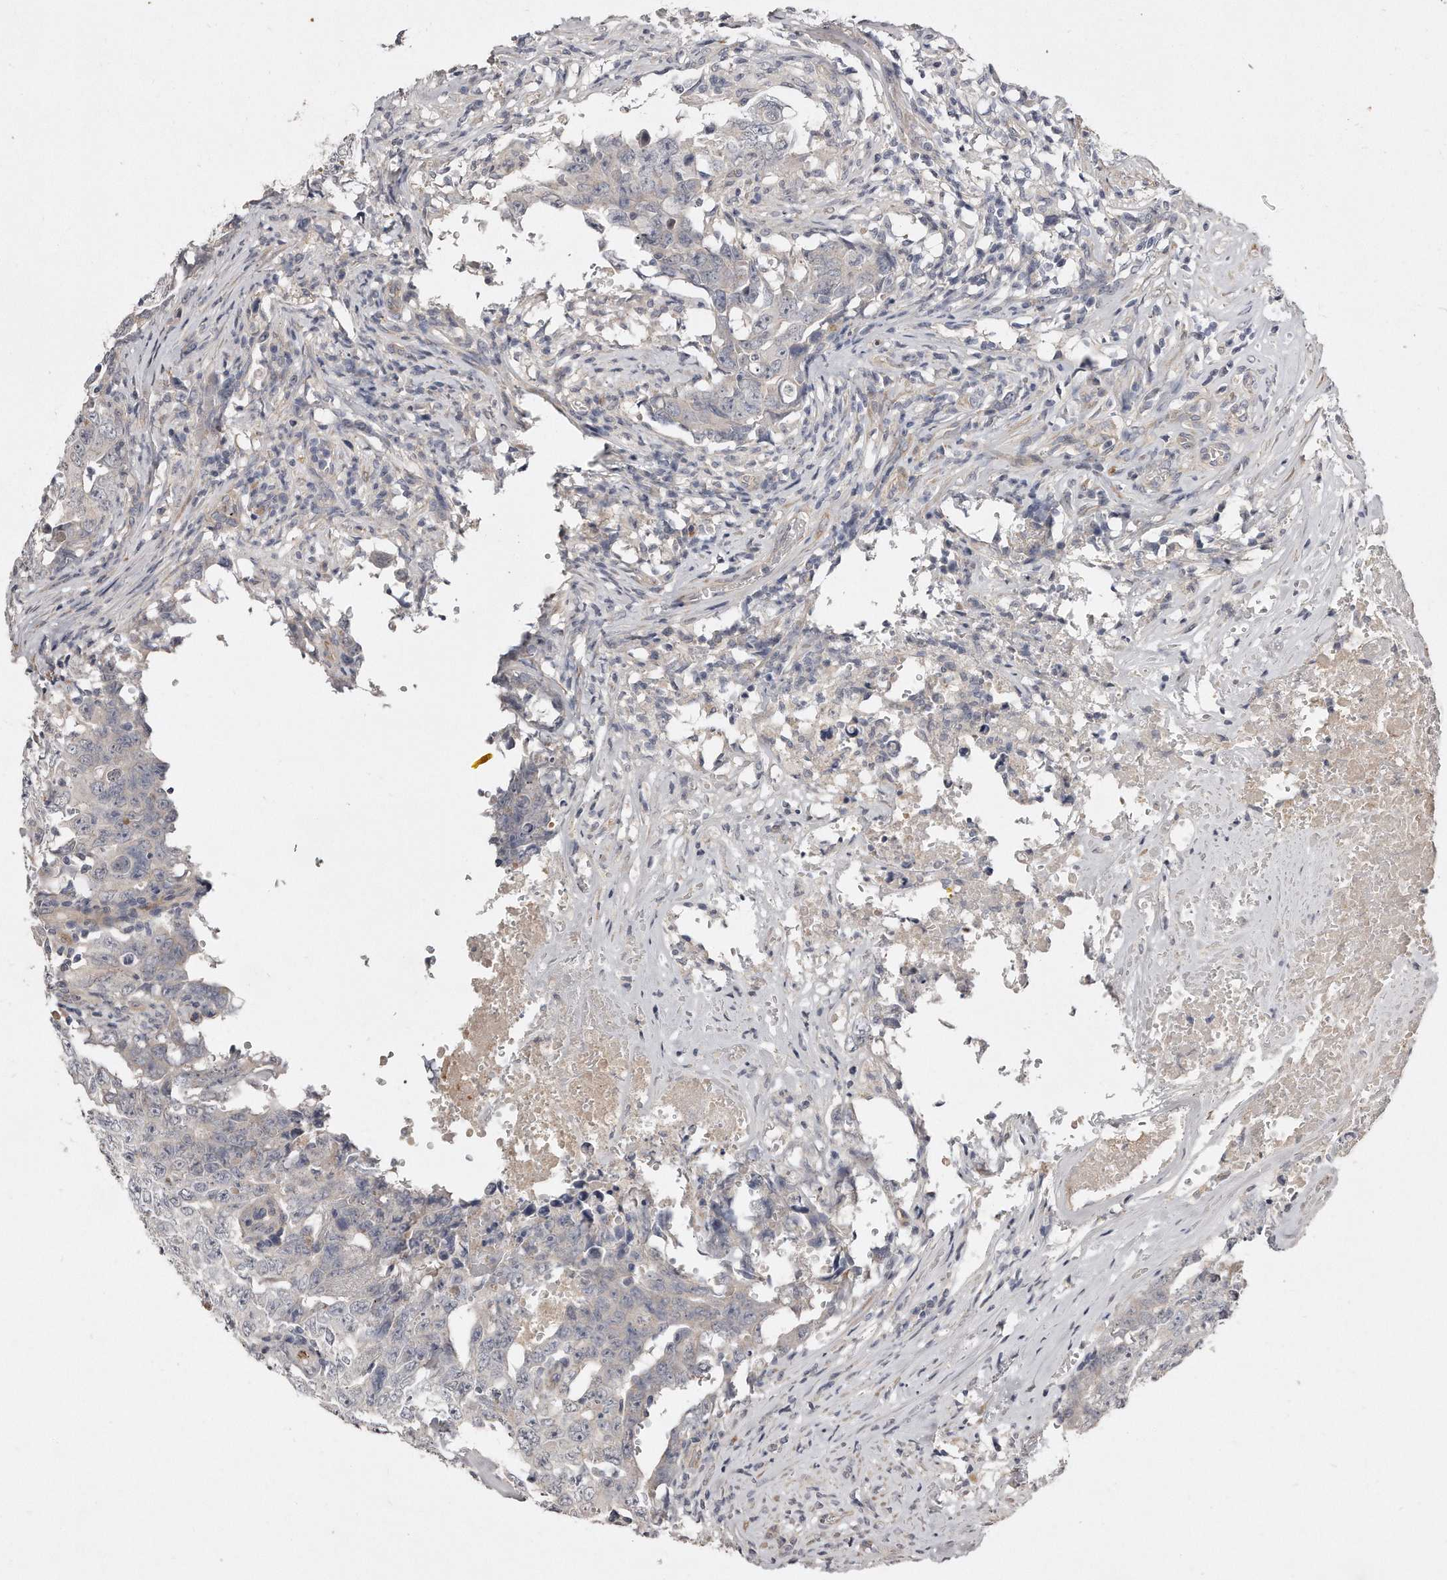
{"staining": {"intensity": "negative", "quantity": "none", "location": "none"}, "tissue": "testis cancer", "cell_type": "Tumor cells", "image_type": "cancer", "snomed": [{"axis": "morphology", "description": "Carcinoma, Embryonal, NOS"}, {"axis": "topography", "description": "Testis"}], "caption": "A histopathology image of human testis embryonal carcinoma is negative for staining in tumor cells.", "gene": "LMOD1", "patient": {"sex": "male", "age": 26}}